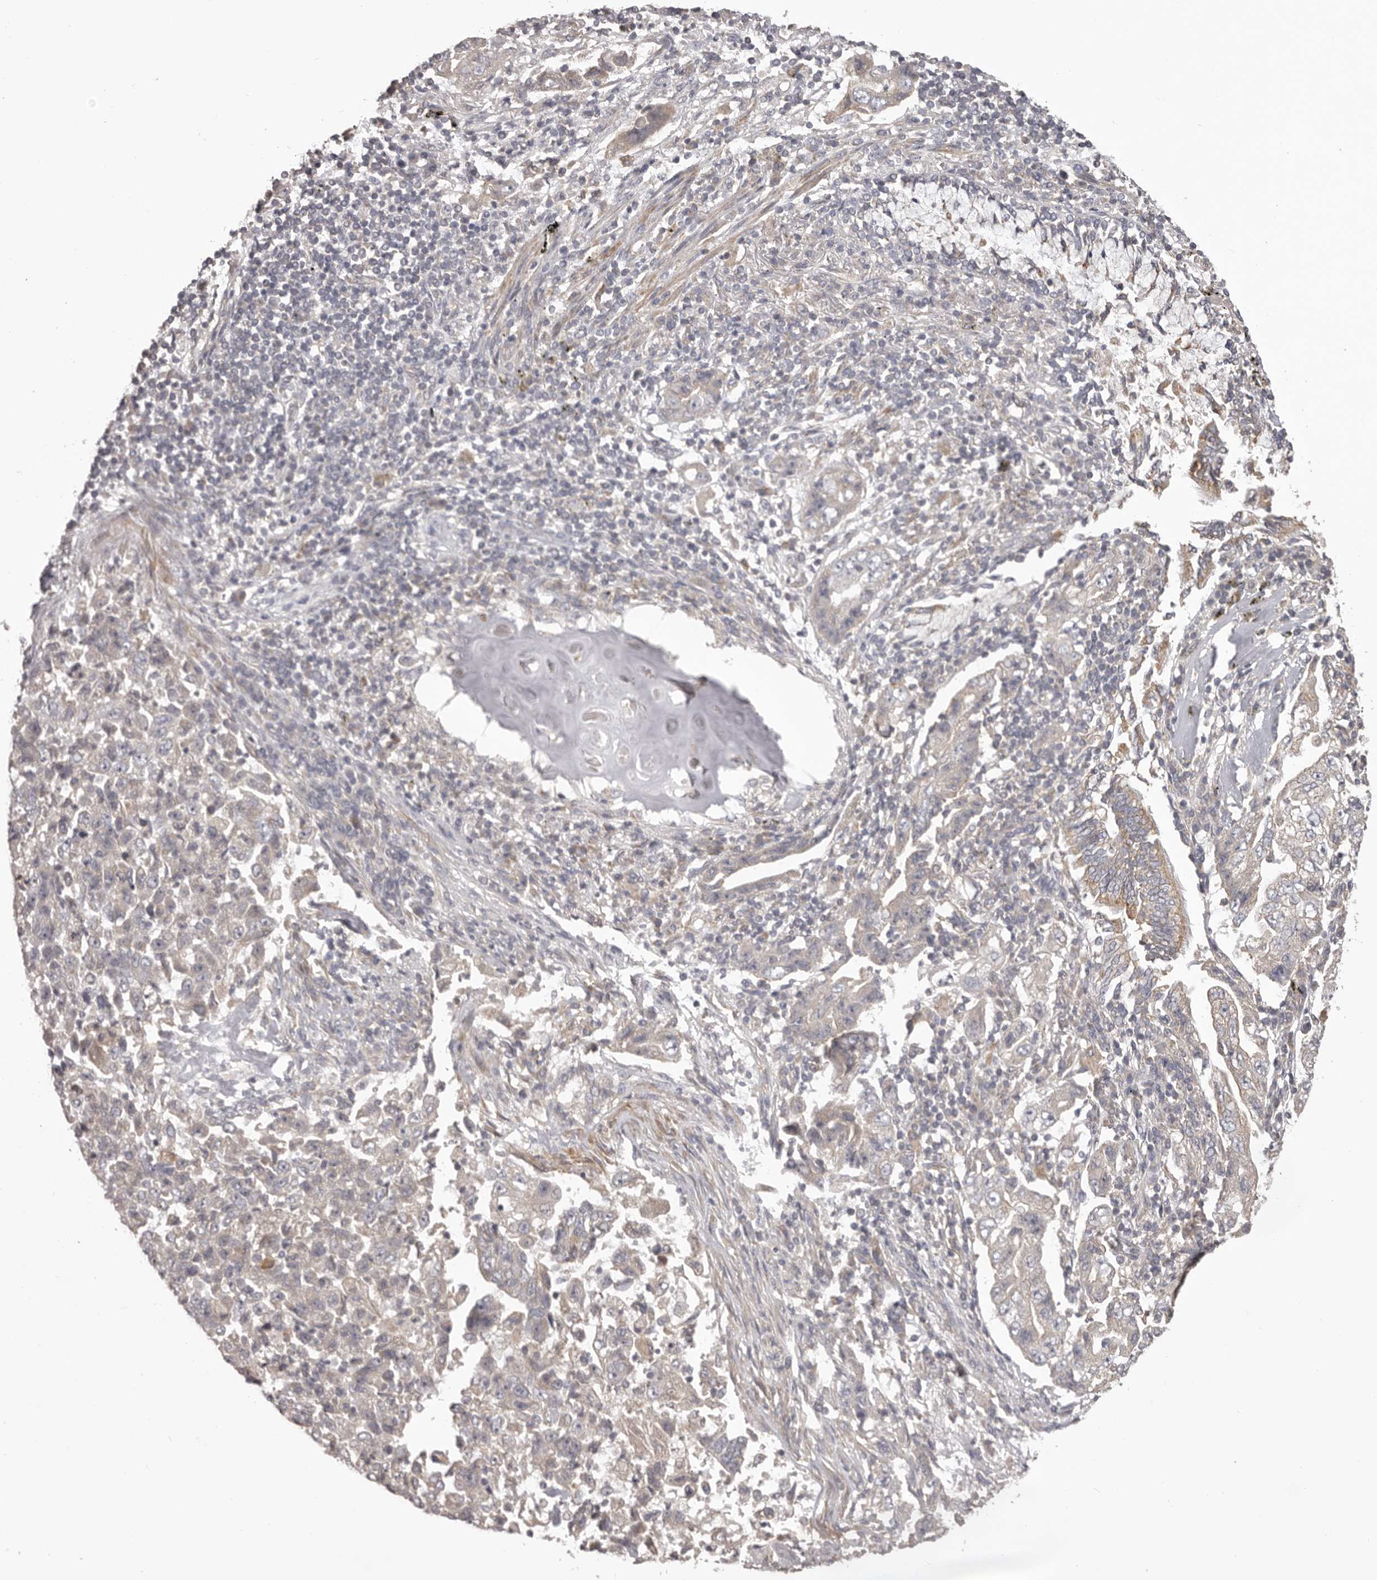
{"staining": {"intensity": "negative", "quantity": "none", "location": "none"}, "tissue": "lung cancer", "cell_type": "Tumor cells", "image_type": "cancer", "snomed": [{"axis": "morphology", "description": "Adenocarcinoma, NOS"}, {"axis": "topography", "description": "Lung"}], "caption": "Immunohistochemistry micrograph of lung cancer (adenocarcinoma) stained for a protein (brown), which displays no positivity in tumor cells.", "gene": "HRH1", "patient": {"sex": "female", "age": 51}}